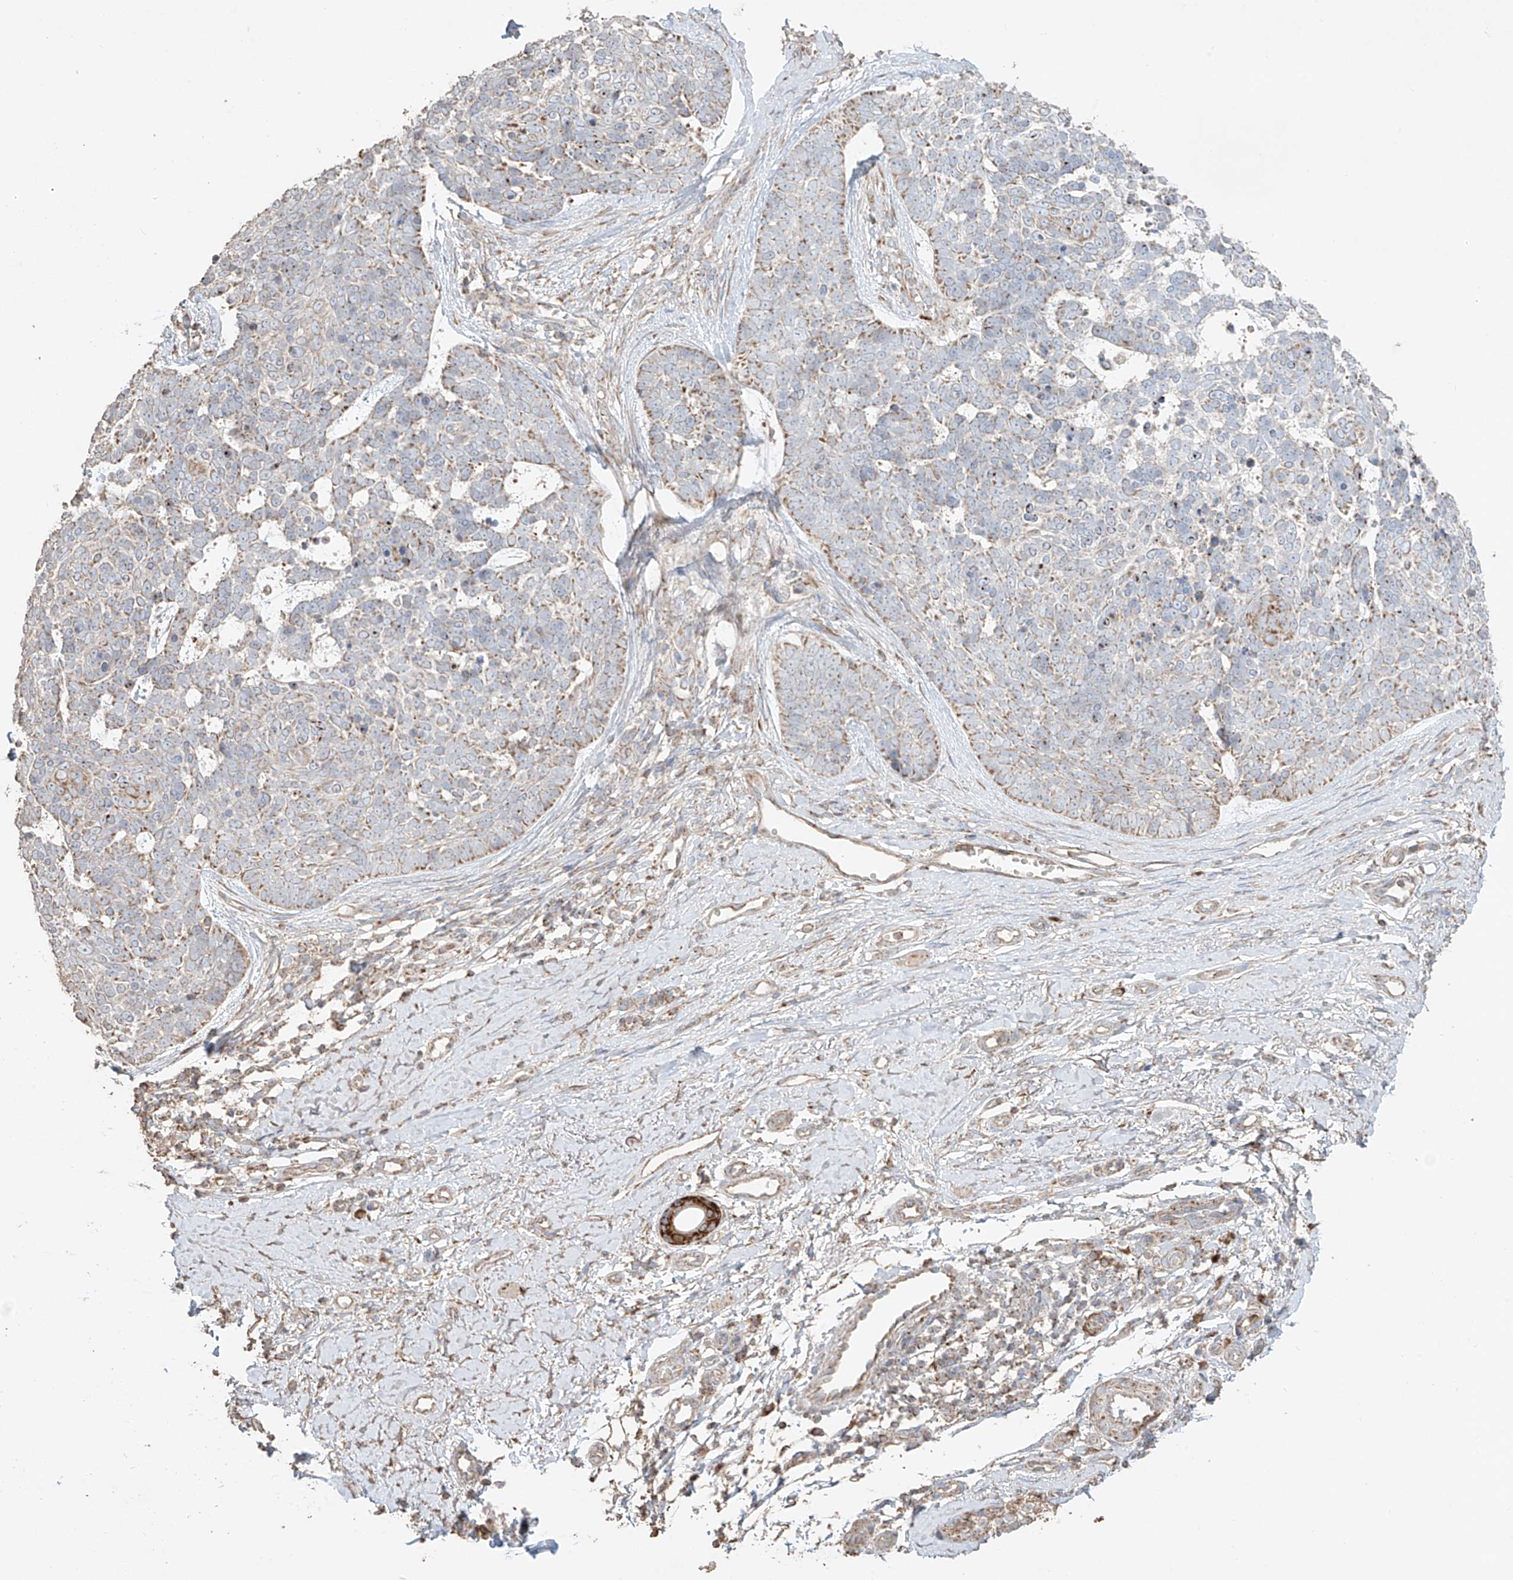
{"staining": {"intensity": "moderate", "quantity": "<25%", "location": "cytoplasmic/membranous"}, "tissue": "skin cancer", "cell_type": "Tumor cells", "image_type": "cancer", "snomed": [{"axis": "morphology", "description": "Basal cell carcinoma"}, {"axis": "topography", "description": "Skin"}], "caption": "The micrograph exhibits a brown stain indicating the presence of a protein in the cytoplasmic/membranous of tumor cells in skin basal cell carcinoma. (DAB (3,3'-diaminobenzidine) = brown stain, brightfield microscopy at high magnification).", "gene": "COLGALT2", "patient": {"sex": "female", "age": 81}}